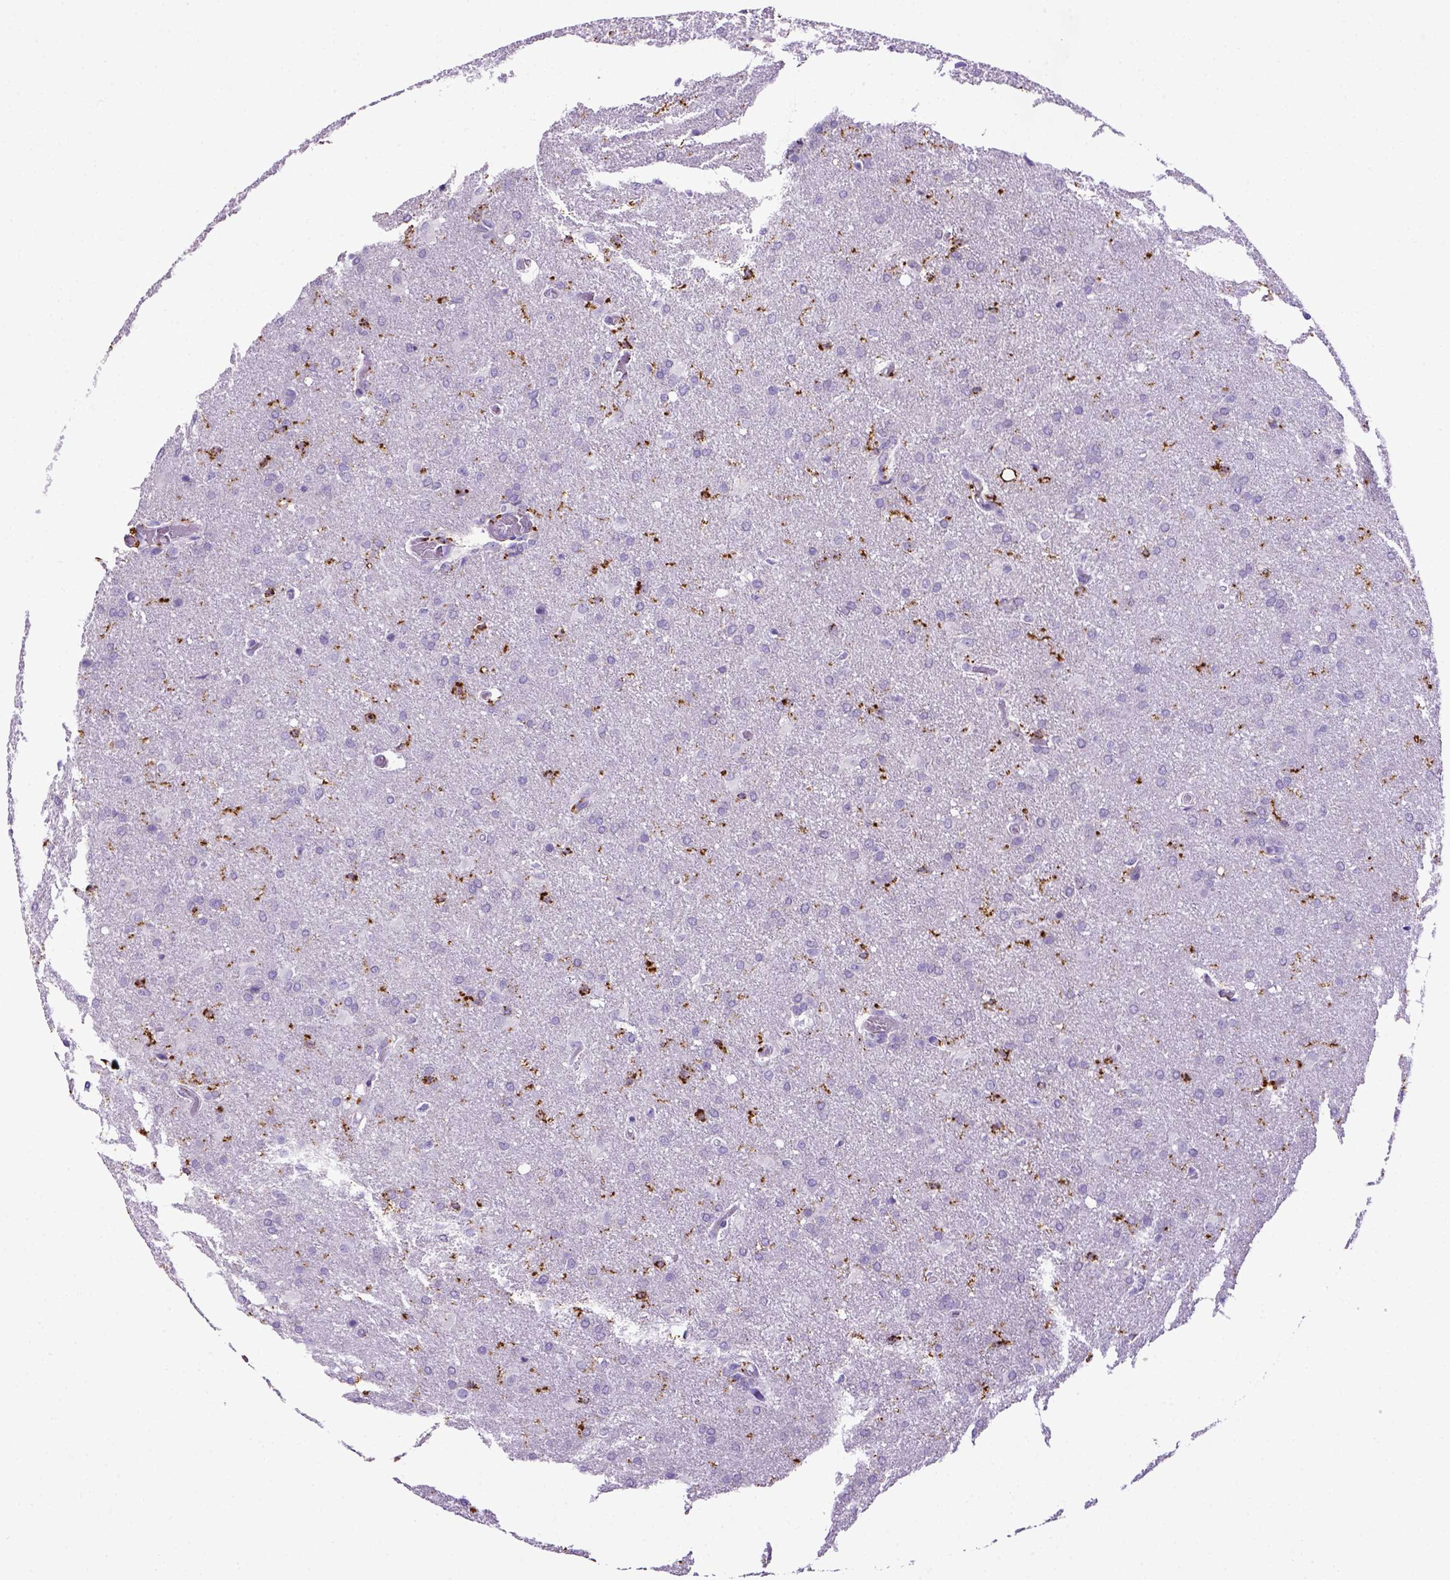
{"staining": {"intensity": "negative", "quantity": "none", "location": "none"}, "tissue": "glioma", "cell_type": "Tumor cells", "image_type": "cancer", "snomed": [{"axis": "morphology", "description": "Glioma, malignant, High grade"}, {"axis": "topography", "description": "Brain"}], "caption": "The image reveals no significant expression in tumor cells of glioma.", "gene": "CD68", "patient": {"sex": "male", "age": 68}}